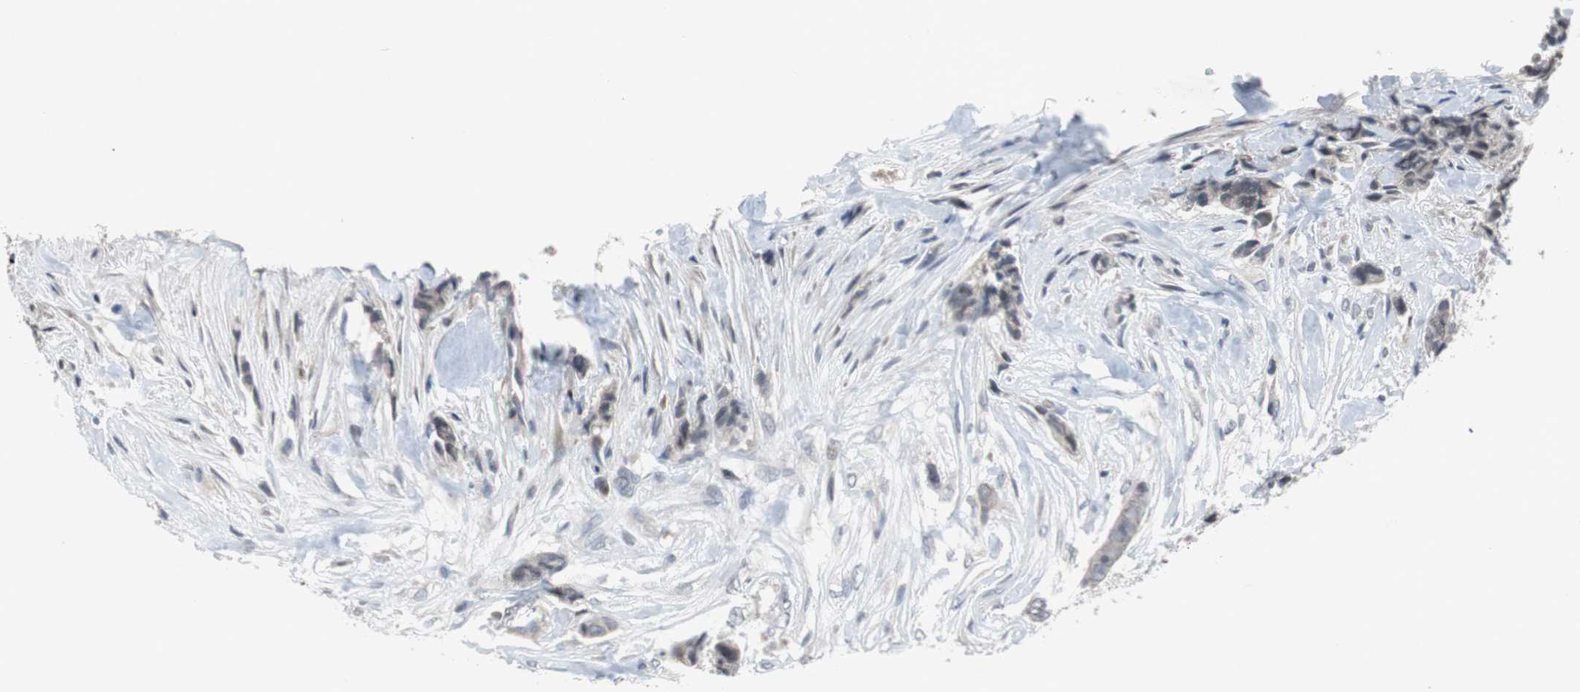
{"staining": {"intensity": "weak", "quantity": "<25%", "location": "cytoplasmic/membranous"}, "tissue": "breast cancer", "cell_type": "Tumor cells", "image_type": "cancer", "snomed": [{"axis": "morphology", "description": "Duct carcinoma"}, {"axis": "topography", "description": "Breast"}], "caption": "Photomicrograph shows no protein staining in tumor cells of breast cancer tissue.", "gene": "TP63", "patient": {"sex": "female", "age": 40}}